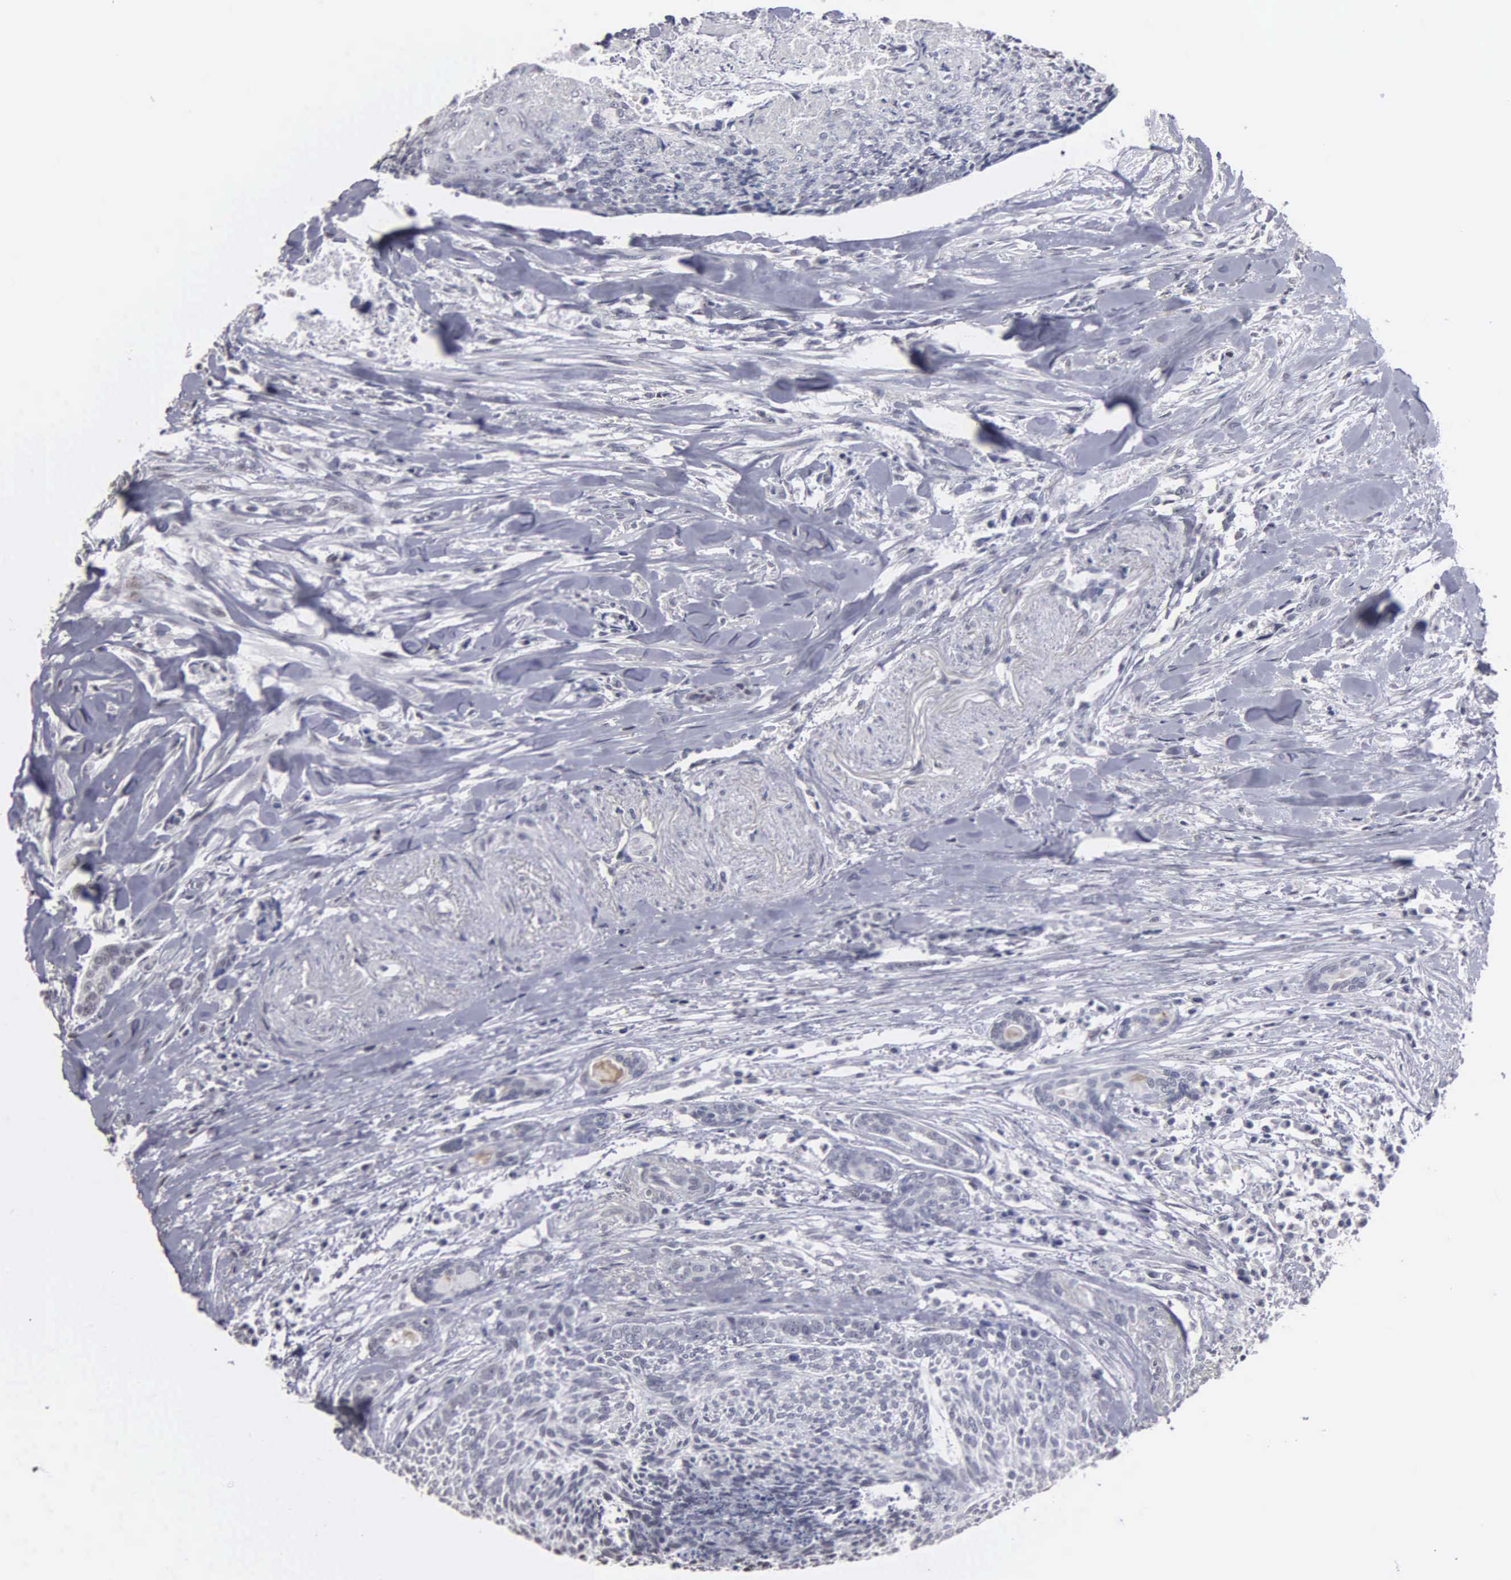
{"staining": {"intensity": "negative", "quantity": "none", "location": "none"}, "tissue": "head and neck cancer", "cell_type": "Tumor cells", "image_type": "cancer", "snomed": [{"axis": "morphology", "description": "Squamous cell carcinoma, NOS"}, {"axis": "topography", "description": "Salivary gland"}, {"axis": "topography", "description": "Head-Neck"}], "caption": "DAB immunohistochemical staining of human head and neck cancer displays no significant expression in tumor cells.", "gene": "UPB1", "patient": {"sex": "male", "age": 70}}